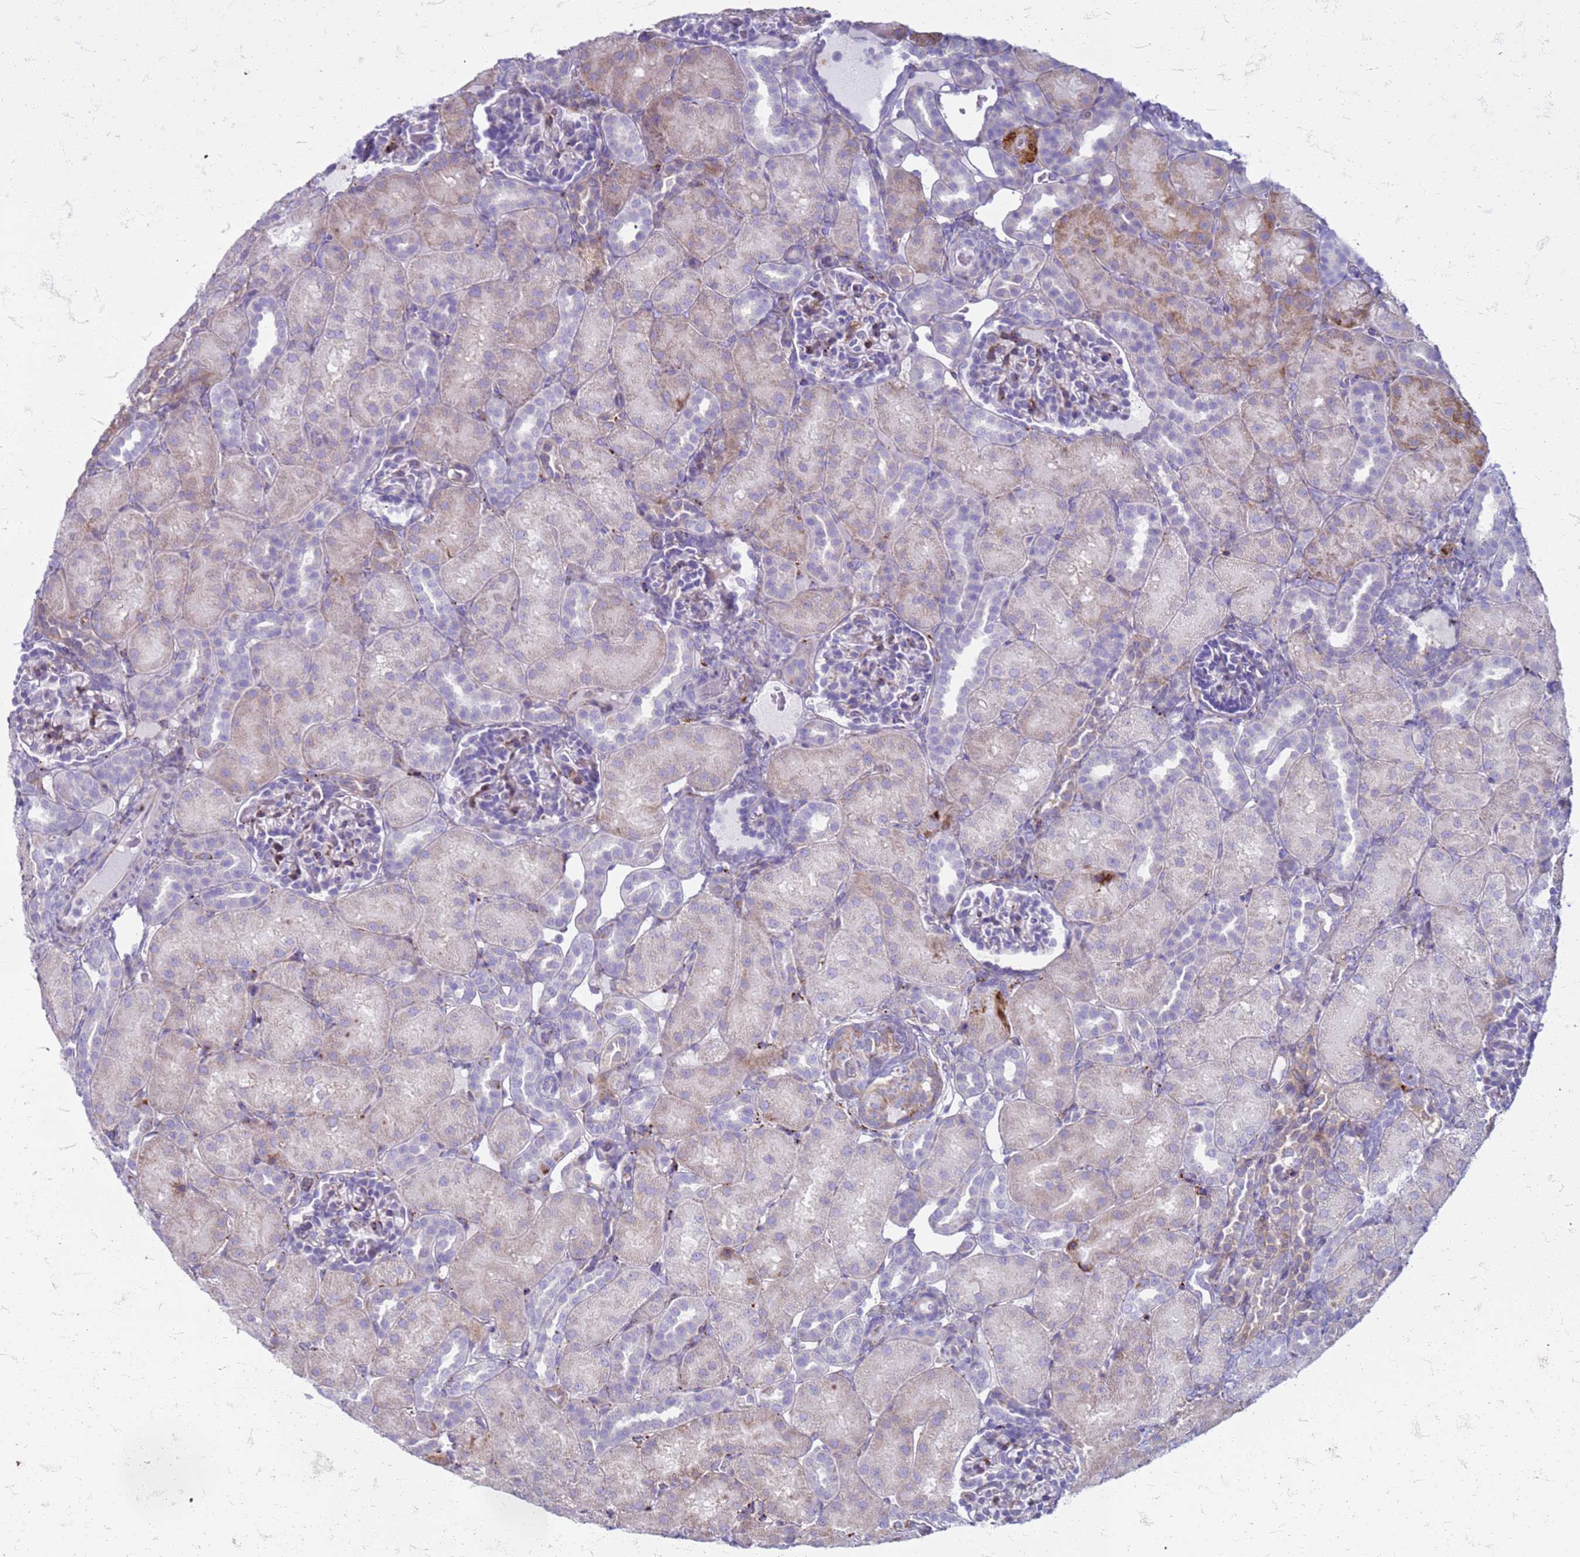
{"staining": {"intensity": "negative", "quantity": "none", "location": "none"}, "tissue": "kidney", "cell_type": "Cells in glomeruli", "image_type": "normal", "snomed": [{"axis": "morphology", "description": "Normal tissue, NOS"}, {"axis": "topography", "description": "Kidney"}], "caption": "The image reveals no significant staining in cells in glomeruli of kidney.", "gene": "PDK3", "patient": {"sex": "male", "age": 1}}